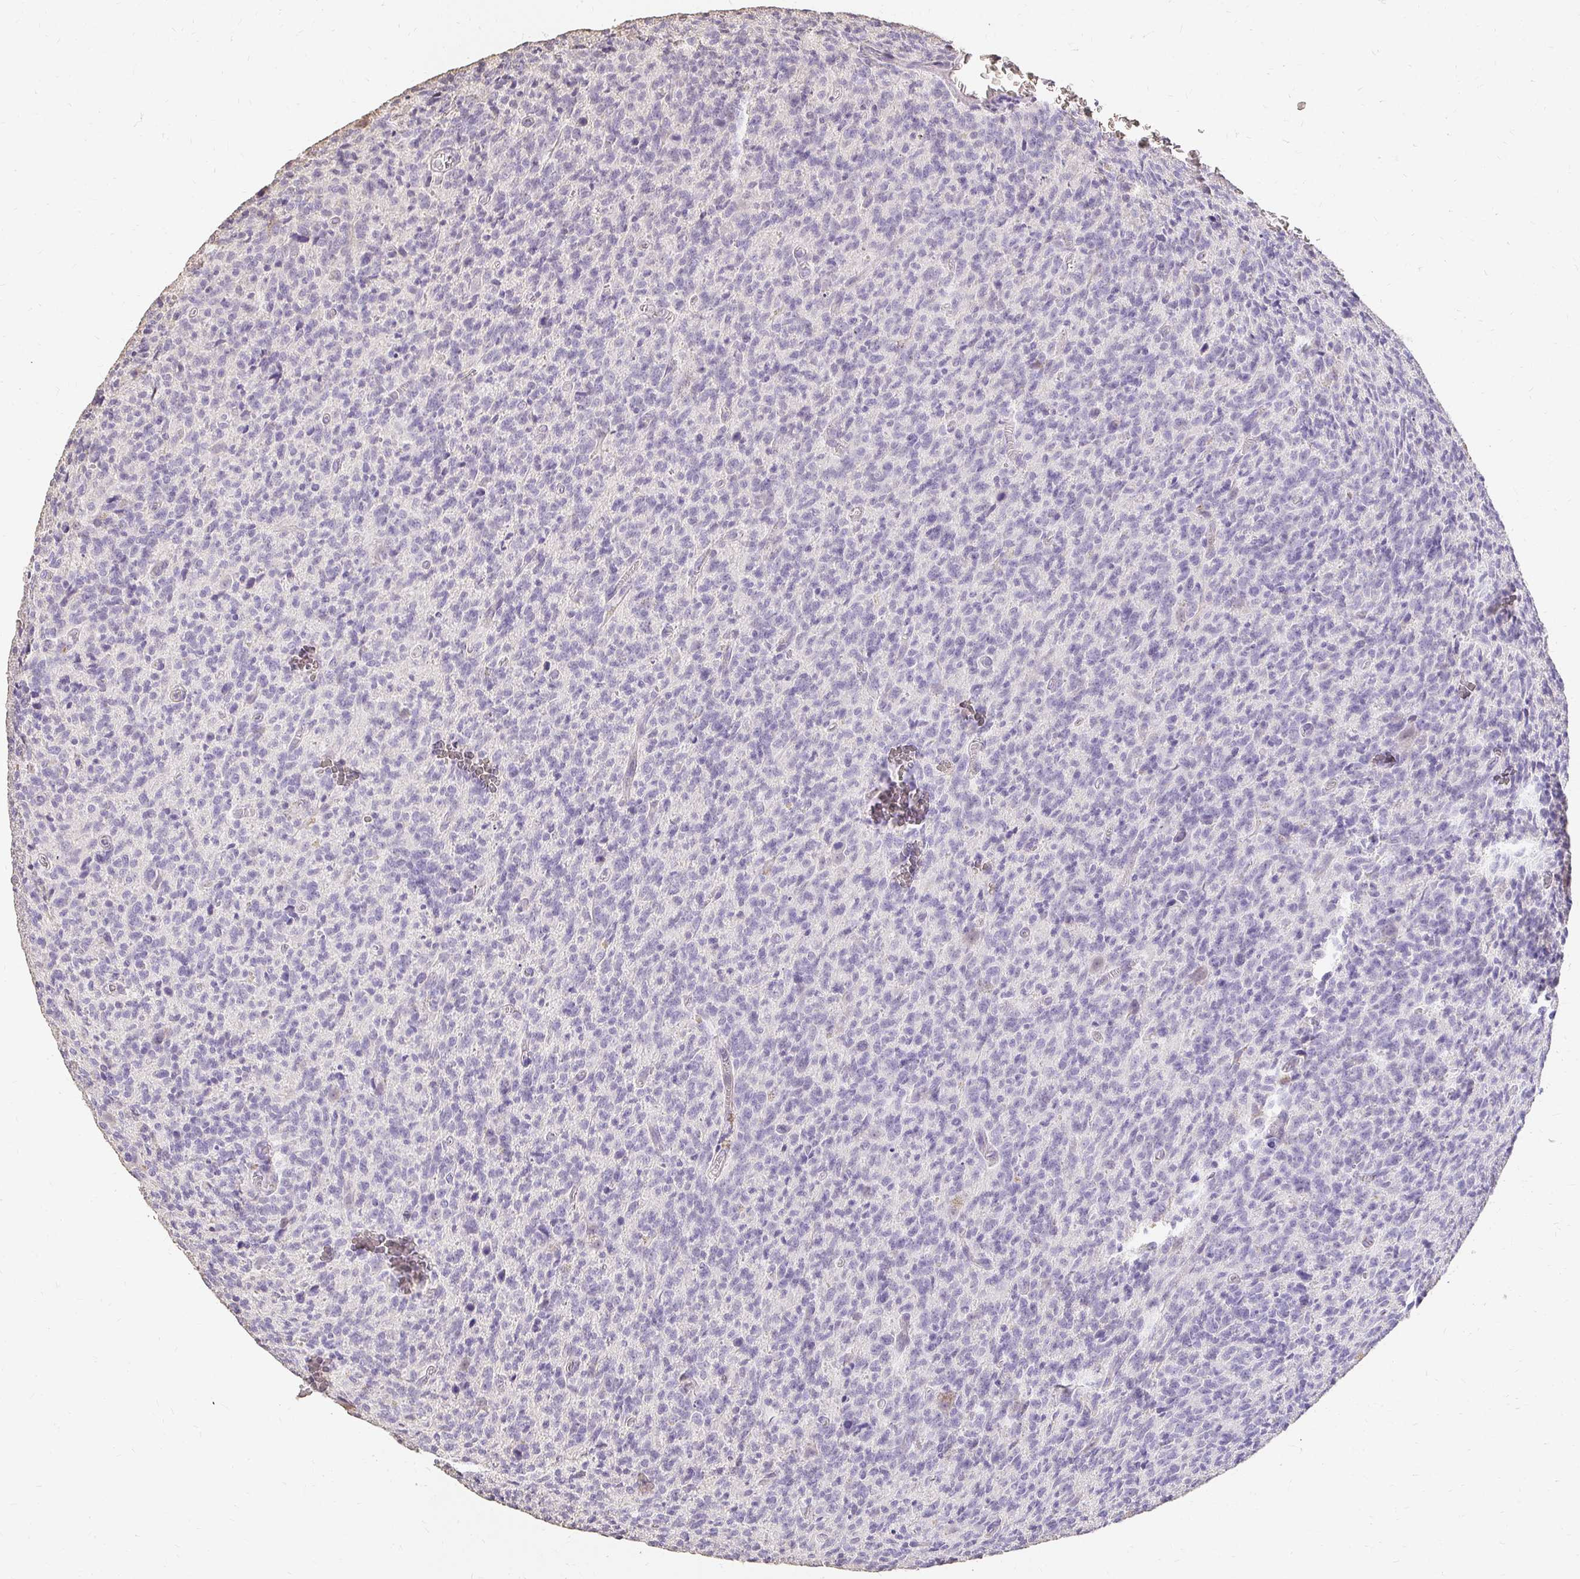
{"staining": {"intensity": "negative", "quantity": "none", "location": "none"}, "tissue": "glioma", "cell_type": "Tumor cells", "image_type": "cancer", "snomed": [{"axis": "morphology", "description": "Glioma, malignant, High grade"}, {"axis": "topography", "description": "Brain"}], "caption": "DAB (3,3'-diaminobenzidine) immunohistochemical staining of human glioma exhibits no significant staining in tumor cells. The staining is performed using DAB brown chromogen with nuclei counter-stained in using hematoxylin.", "gene": "UGT1A6", "patient": {"sex": "male", "age": 76}}